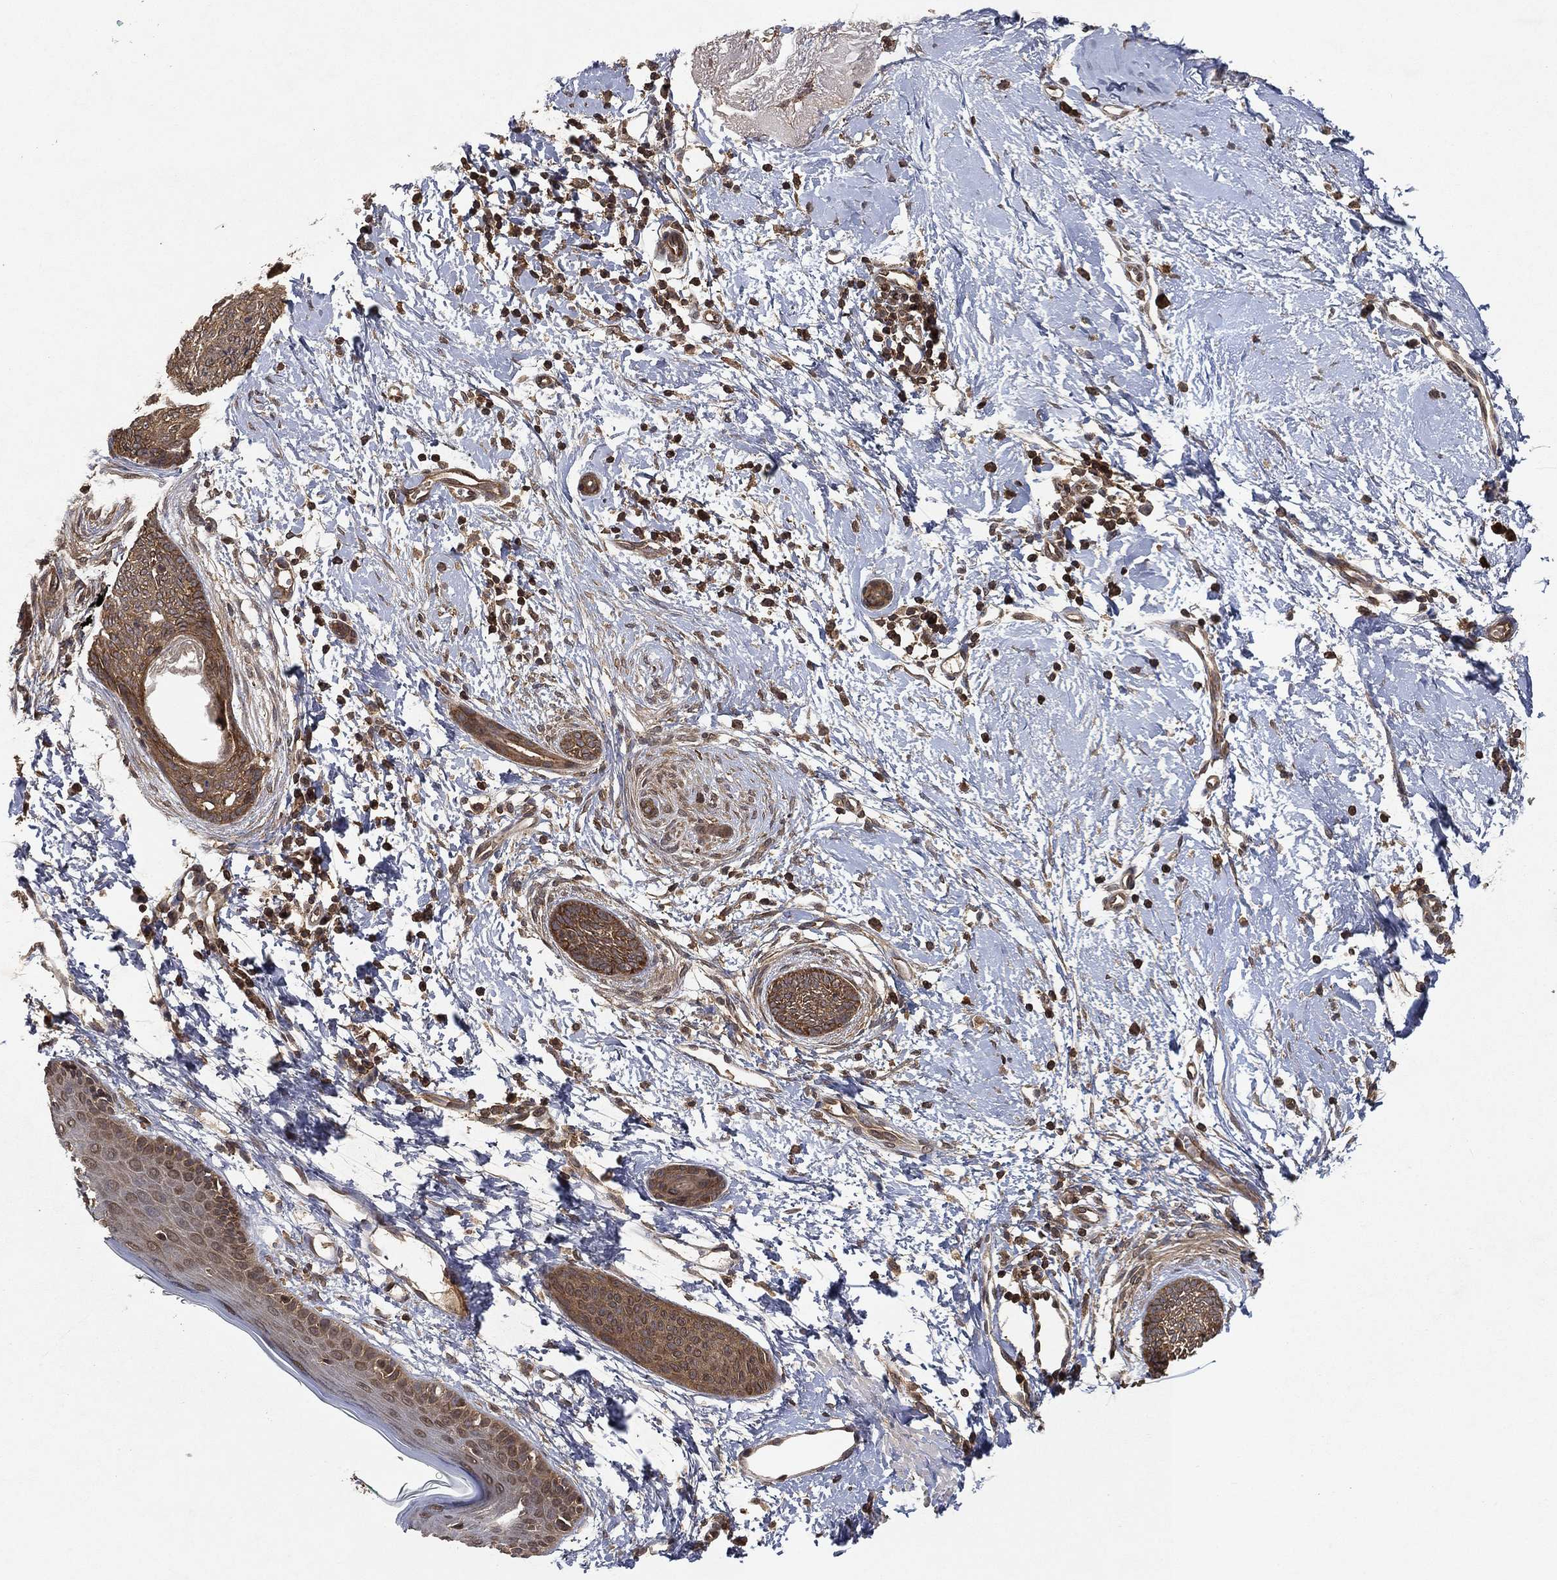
{"staining": {"intensity": "moderate", "quantity": ">75%", "location": "cytoplasmic/membranous"}, "tissue": "skin cancer", "cell_type": "Tumor cells", "image_type": "cancer", "snomed": [{"axis": "morphology", "description": "Basal cell carcinoma"}, {"axis": "topography", "description": "Skin"}], "caption": "Immunohistochemistry (IHC) photomicrograph of basal cell carcinoma (skin) stained for a protein (brown), which reveals medium levels of moderate cytoplasmic/membranous positivity in about >75% of tumor cells.", "gene": "UBA5", "patient": {"sex": "female", "age": 65}}